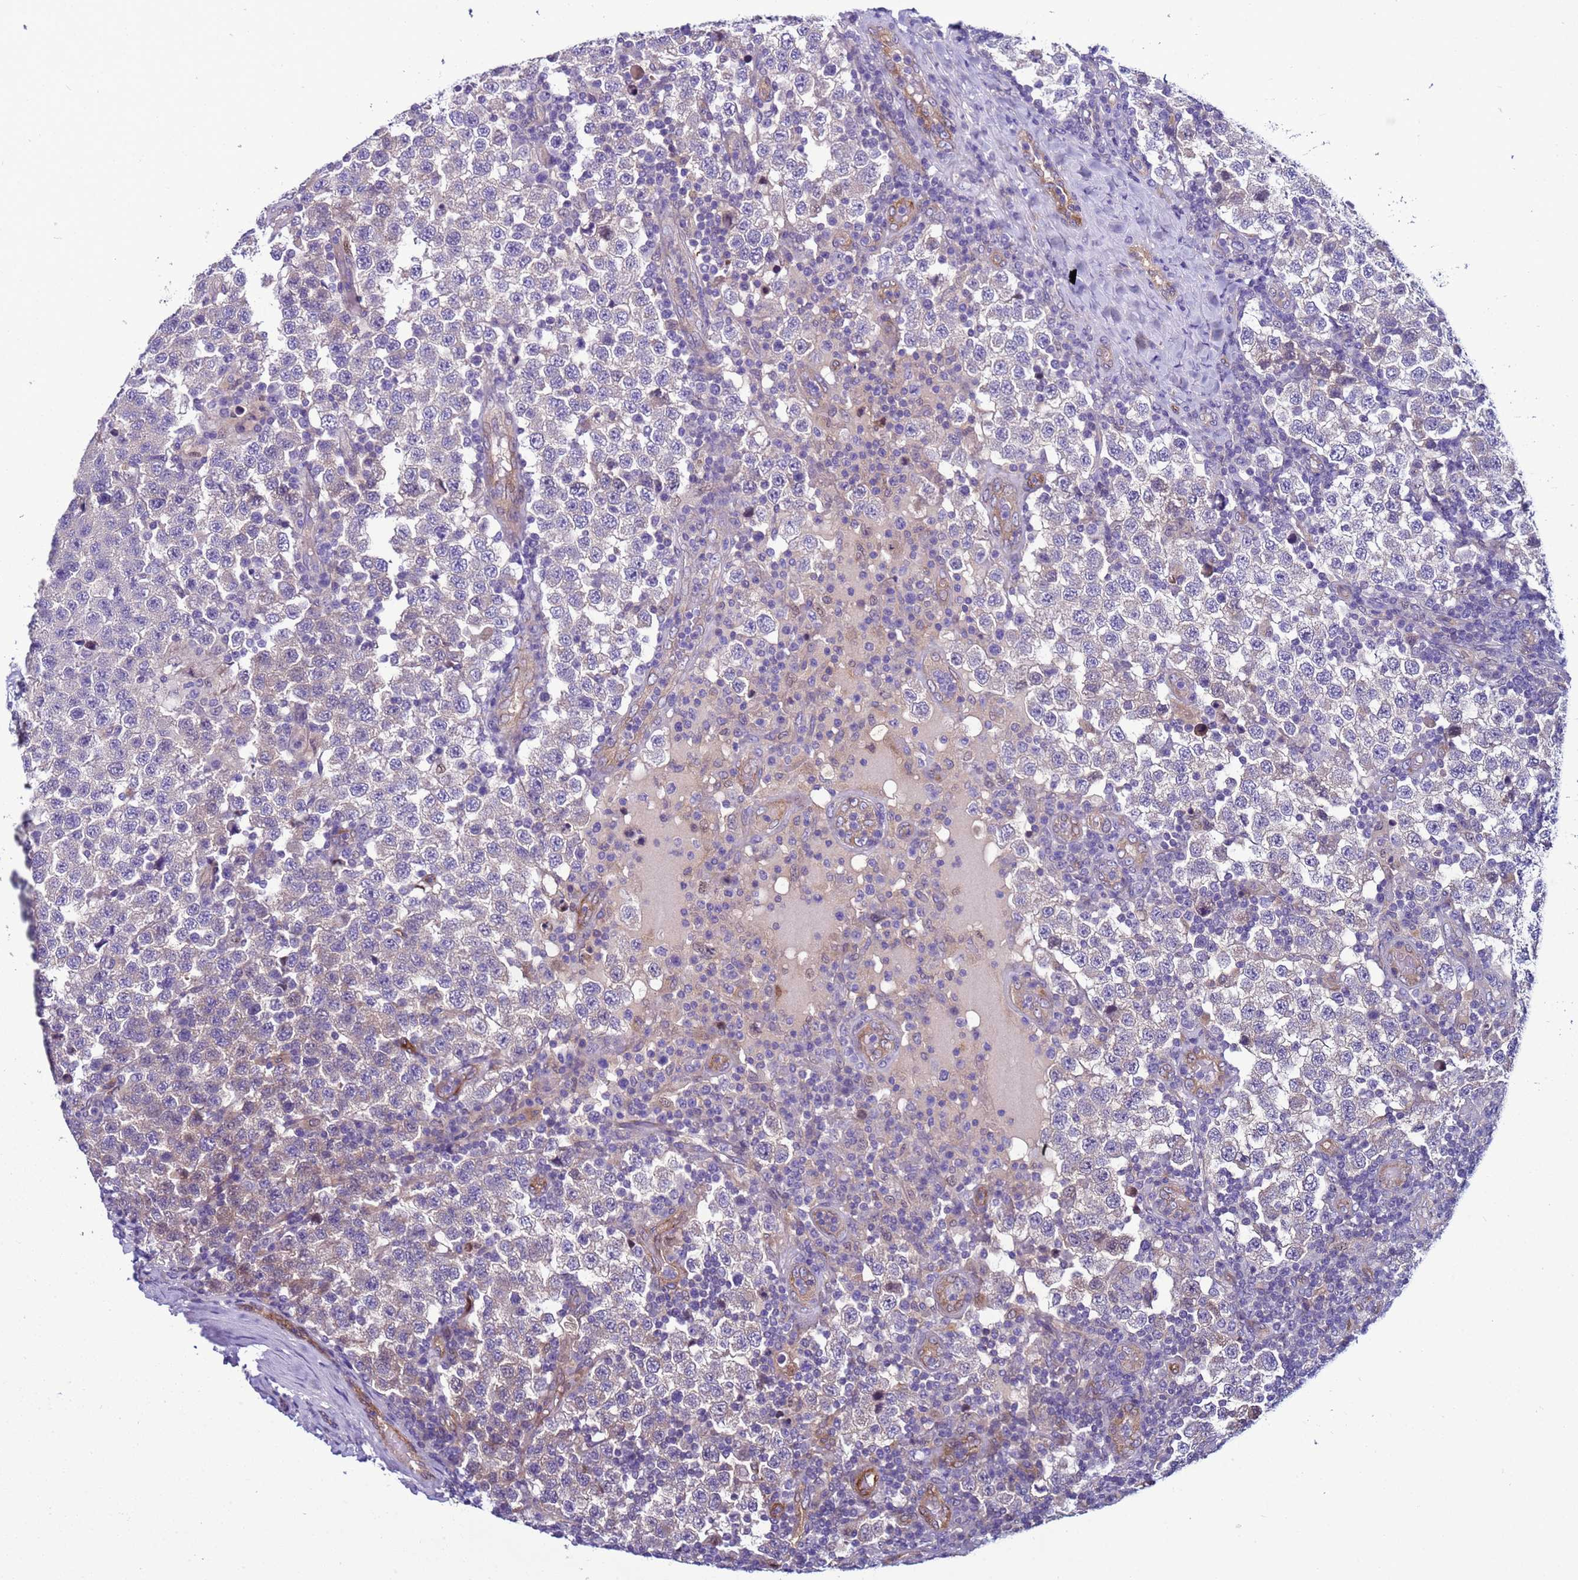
{"staining": {"intensity": "negative", "quantity": "none", "location": "none"}, "tissue": "testis cancer", "cell_type": "Tumor cells", "image_type": "cancer", "snomed": [{"axis": "morphology", "description": "Seminoma, NOS"}, {"axis": "topography", "description": "Testis"}], "caption": "Tumor cells are negative for protein expression in human testis cancer (seminoma). (Brightfield microscopy of DAB (3,3'-diaminobenzidine) immunohistochemistry at high magnification).", "gene": "NAT2", "patient": {"sex": "male", "age": 34}}